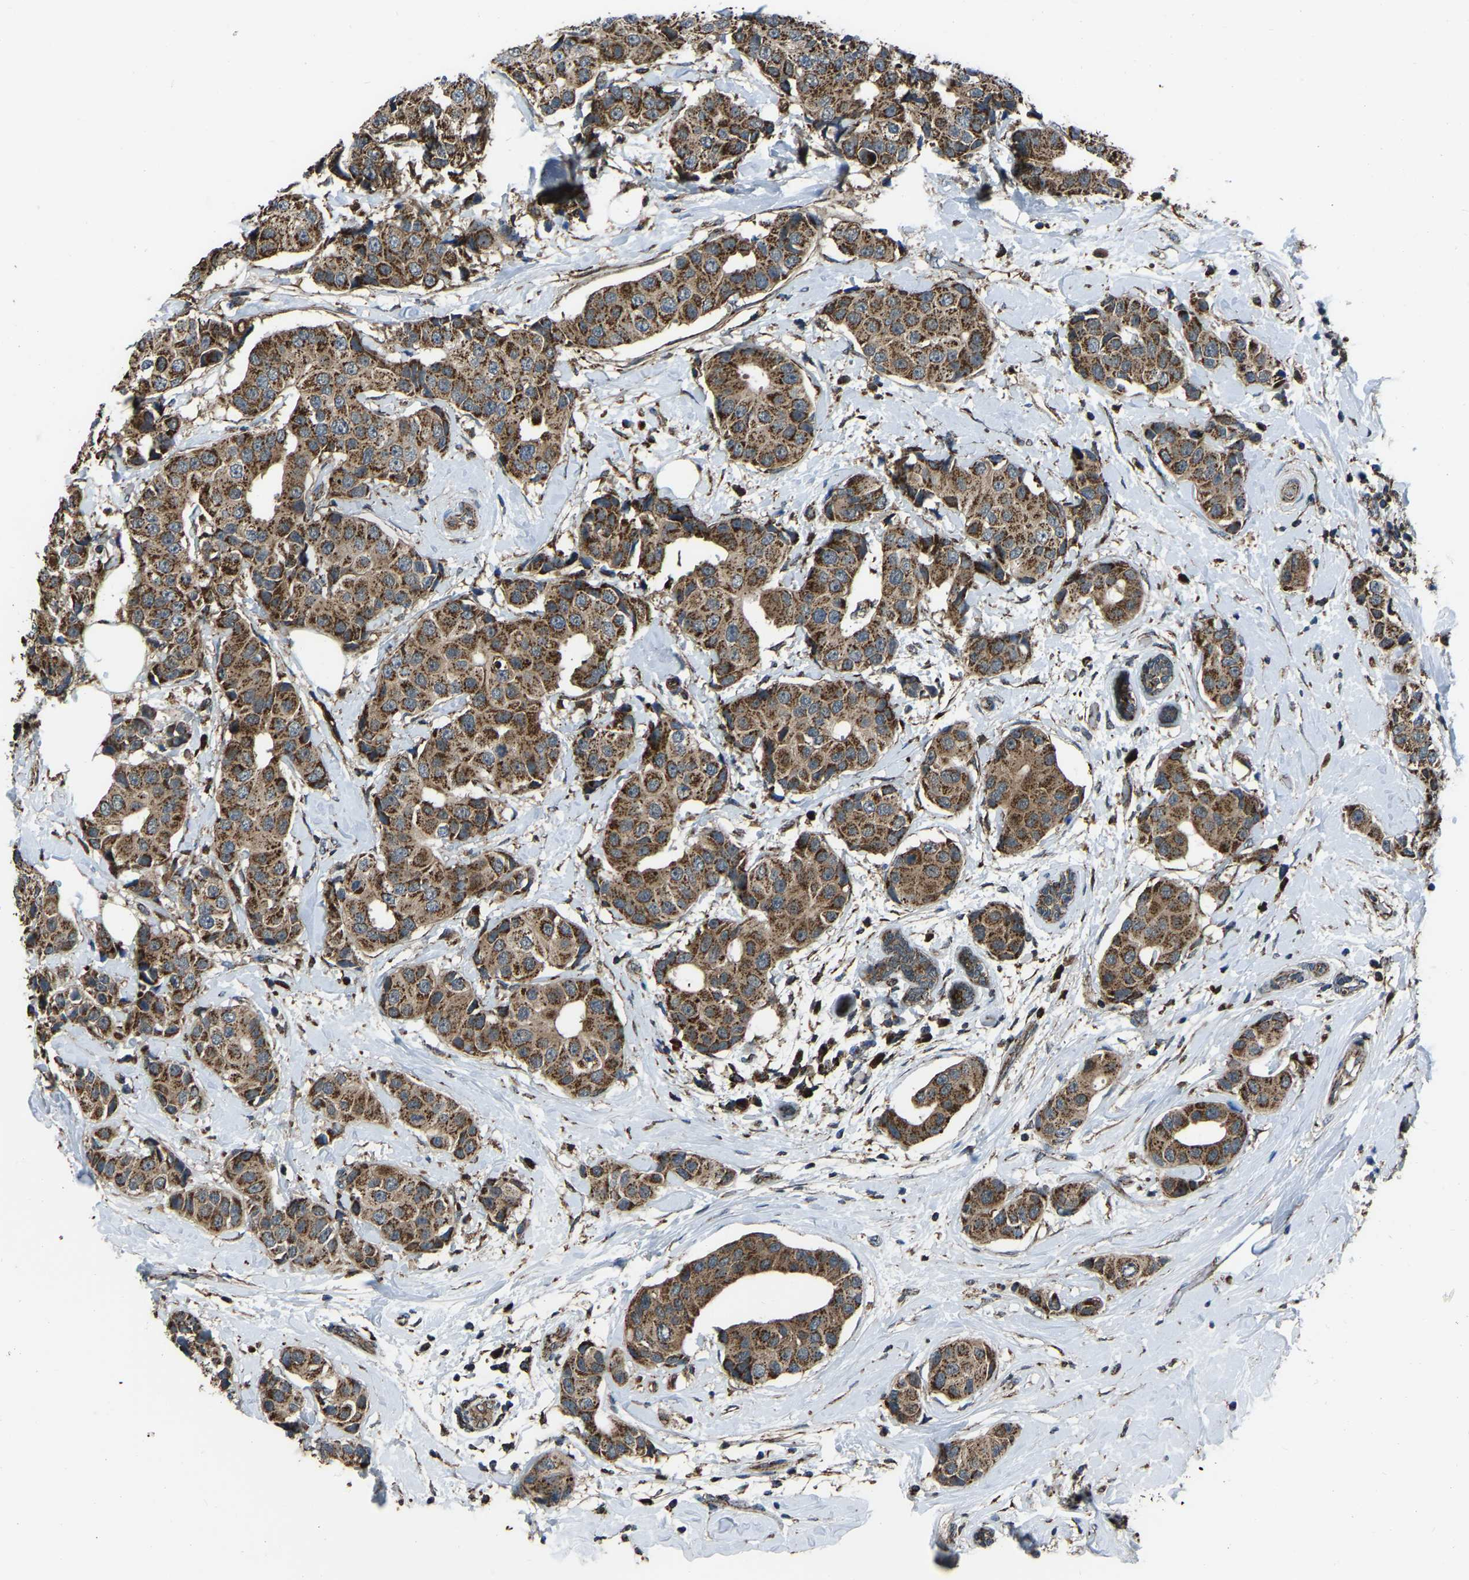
{"staining": {"intensity": "moderate", "quantity": ">75%", "location": "cytoplasmic/membranous"}, "tissue": "breast cancer", "cell_type": "Tumor cells", "image_type": "cancer", "snomed": [{"axis": "morphology", "description": "Normal tissue, NOS"}, {"axis": "morphology", "description": "Duct carcinoma"}, {"axis": "topography", "description": "Breast"}], "caption": "A histopathology image of human breast infiltrating ductal carcinoma stained for a protein exhibits moderate cytoplasmic/membranous brown staining in tumor cells.", "gene": "AKR1A1", "patient": {"sex": "female", "age": 39}}